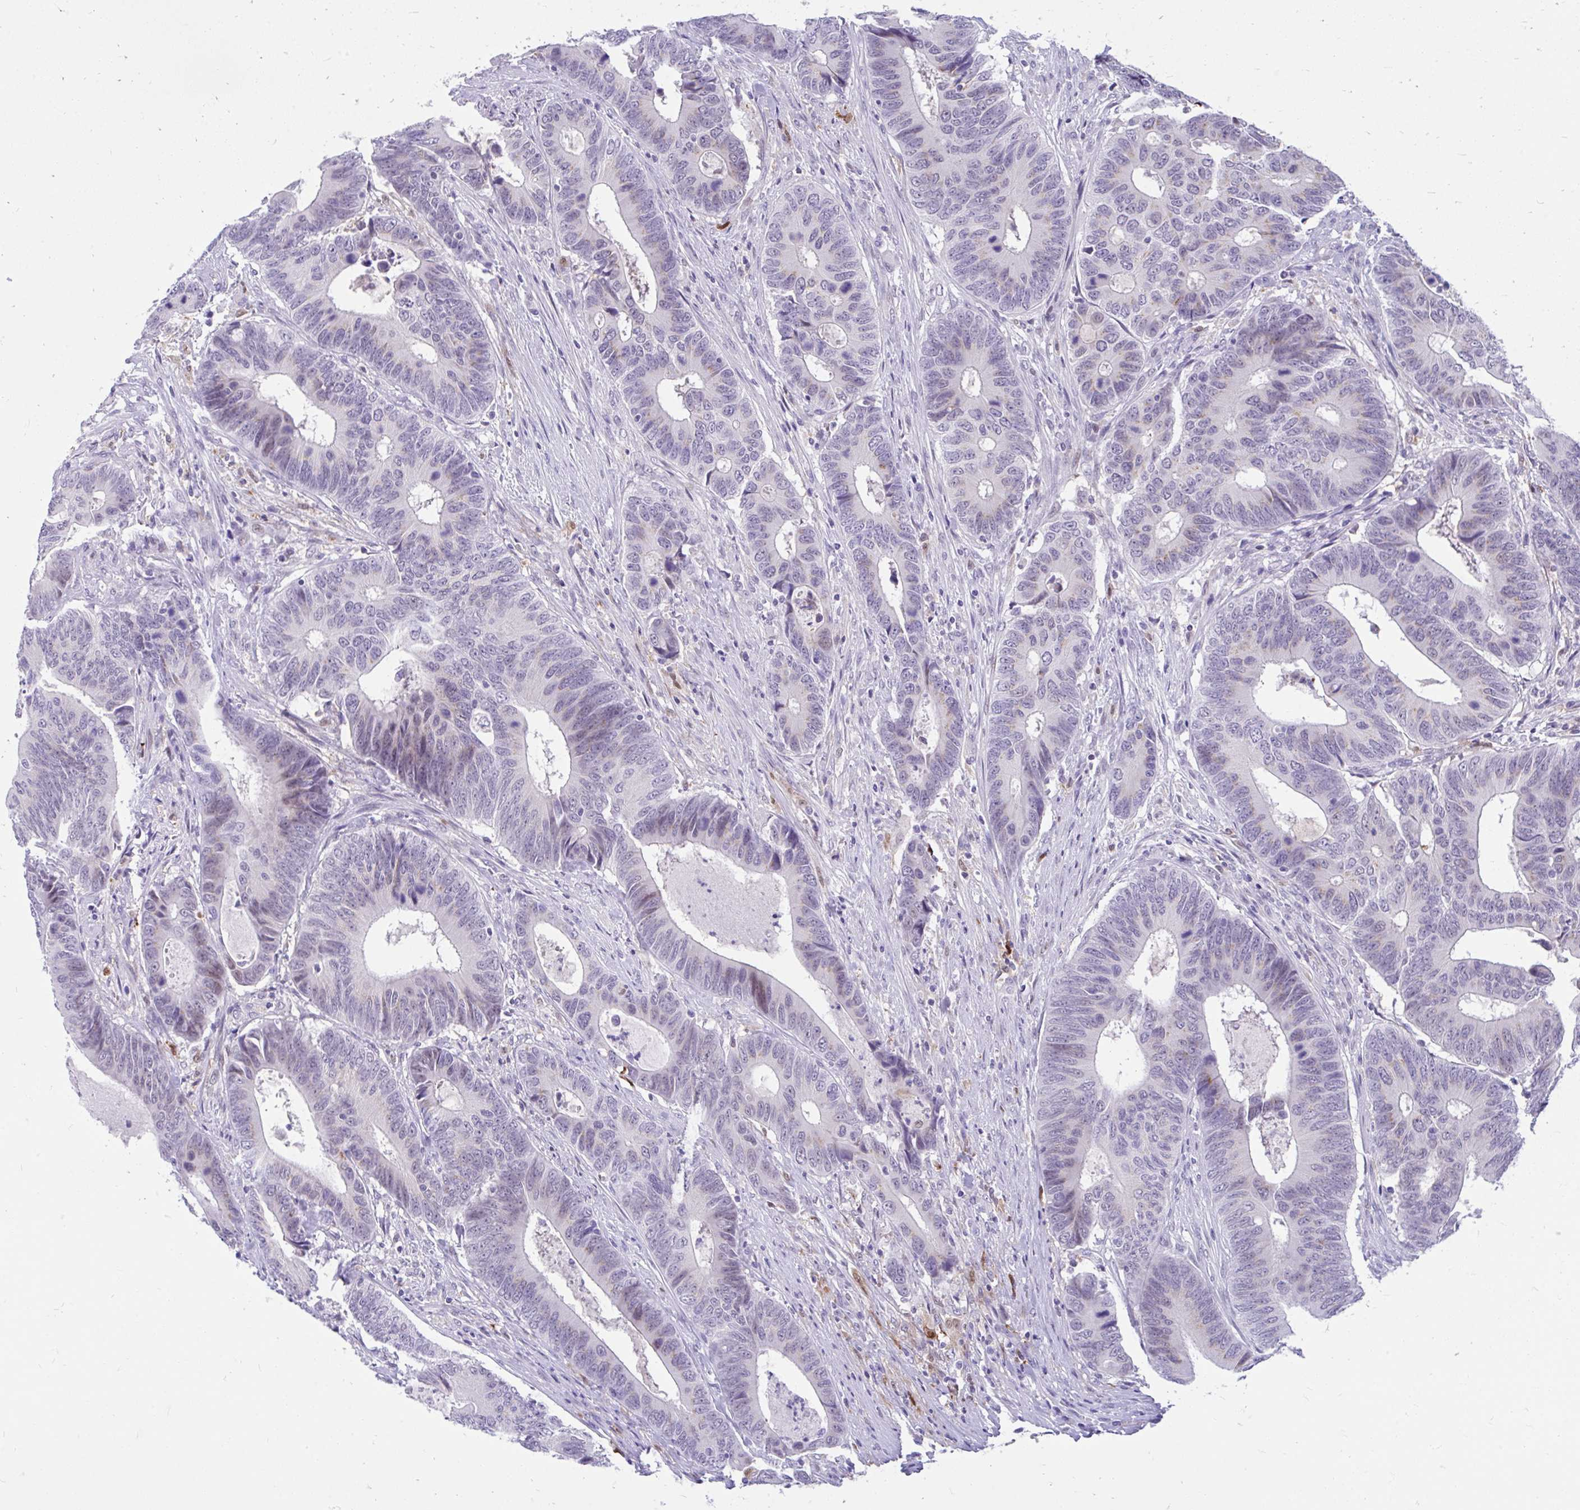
{"staining": {"intensity": "weak", "quantity": "<25%", "location": "cytoplasmic/membranous,nuclear"}, "tissue": "colorectal cancer", "cell_type": "Tumor cells", "image_type": "cancer", "snomed": [{"axis": "morphology", "description": "Adenocarcinoma, NOS"}, {"axis": "topography", "description": "Colon"}], "caption": "IHC image of human colorectal cancer (adenocarcinoma) stained for a protein (brown), which shows no expression in tumor cells.", "gene": "GLB1L2", "patient": {"sex": "male", "age": 87}}